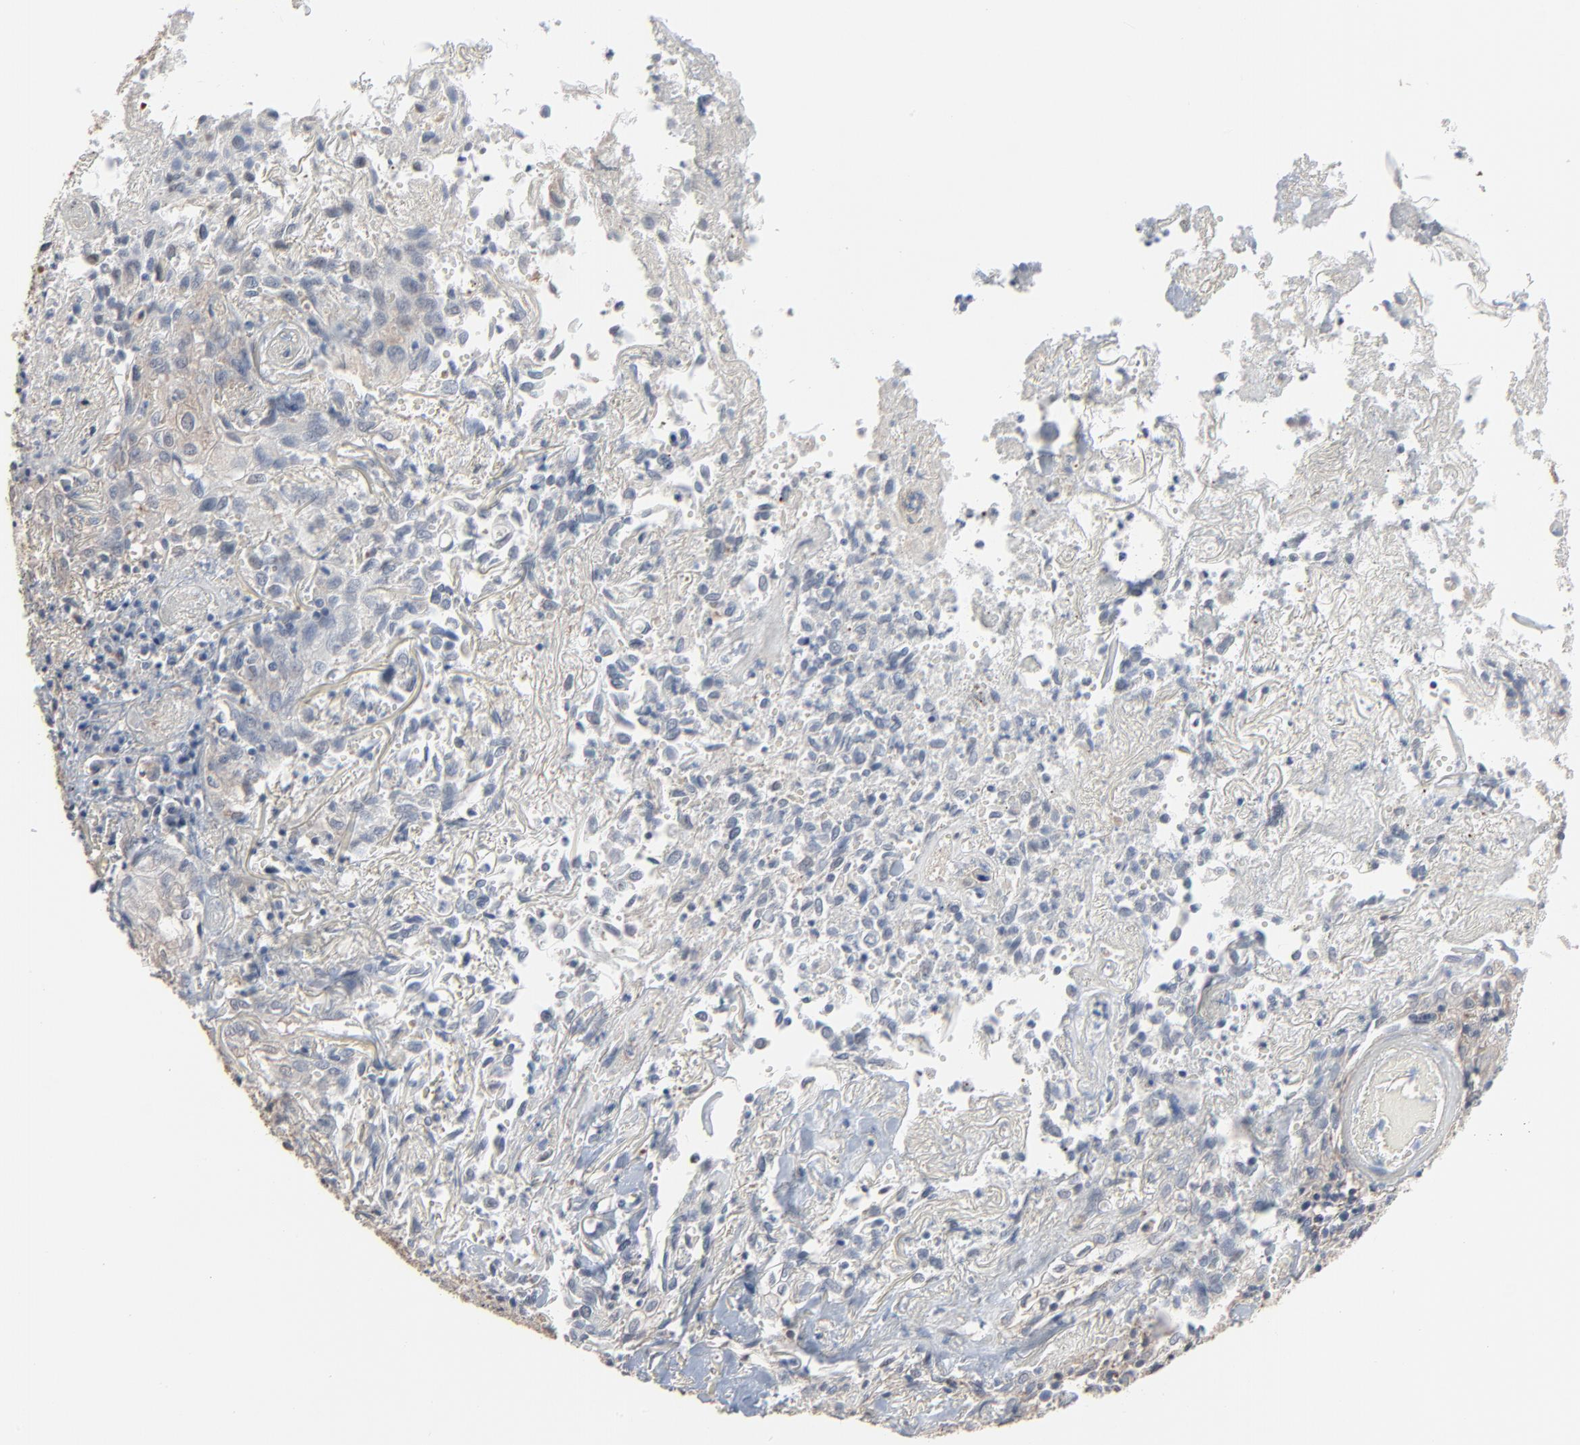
{"staining": {"intensity": "weak", "quantity": "25%-75%", "location": "cytoplasmic/membranous"}, "tissue": "skin cancer", "cell_type": "Tumor cells", "image_type": "cancer", "snomed": [{"axis": "morphology", "description": "Squamous cell carcinoma, NOS"}, {"axis": "topography", "description": "Skin"}], "caption": "Tumor cells display low levels of weak cytoplasmic/membranous positivity in about 25%-75% of cells in human squamous cell carcinoma (skin). The protein is shown in brown color, while the nuclei are stained blue.", "gene": "CCT5", "patient": {"sex": "male", "age": 65}}